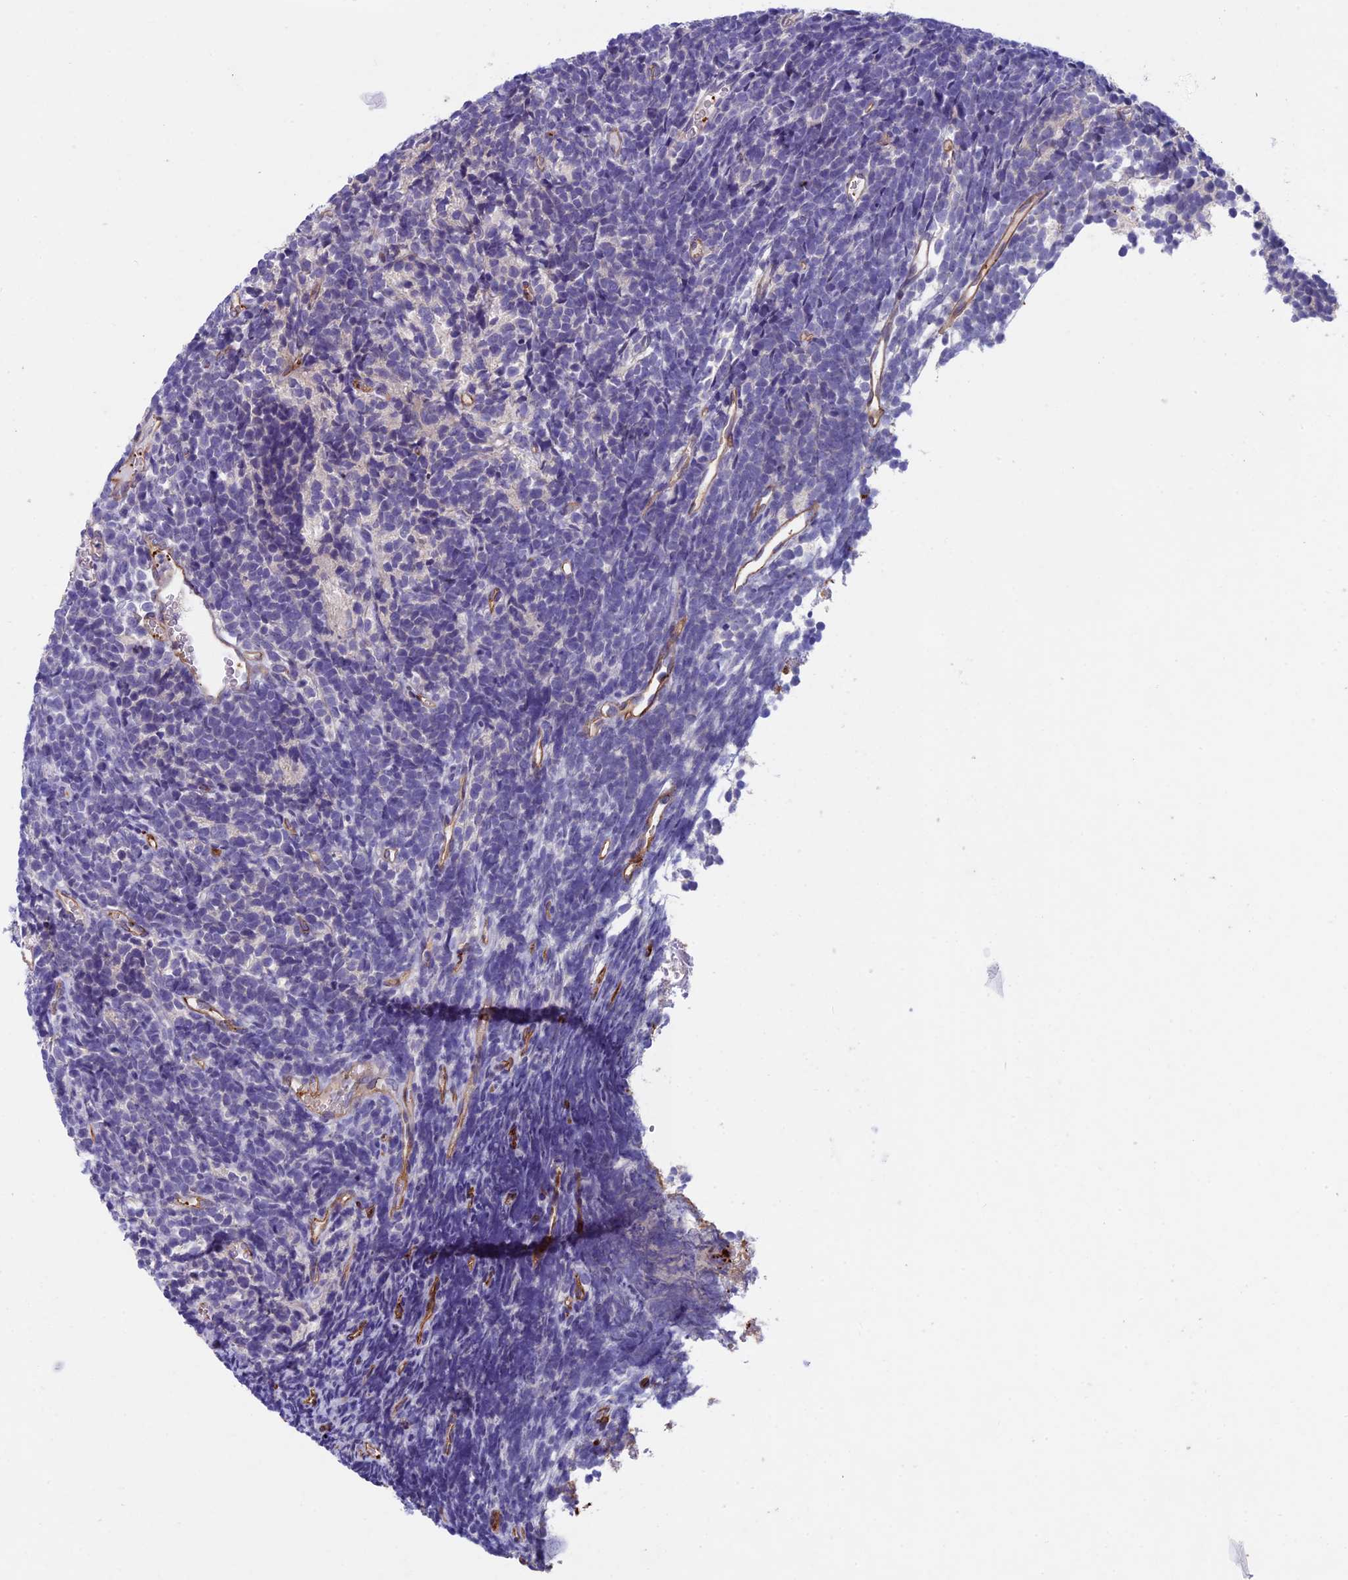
{"staining": {"intensity": "negative", "quantity": "none", "location": "none"}, "tissue": "glioma", "cell_type": "Tumor cells", "image_type": "cancer", "snomed": [{"axis": "morphology", "description": "Glioma, malignant, Low grade"}, {"axis": "topography", "description": "Brain"}], "caption": "Tumor cells are negative for protein expression in human low-grade glioma (malignant).", "gene": "INSYN1", "patient": {"sex": "female", "age": 1}}